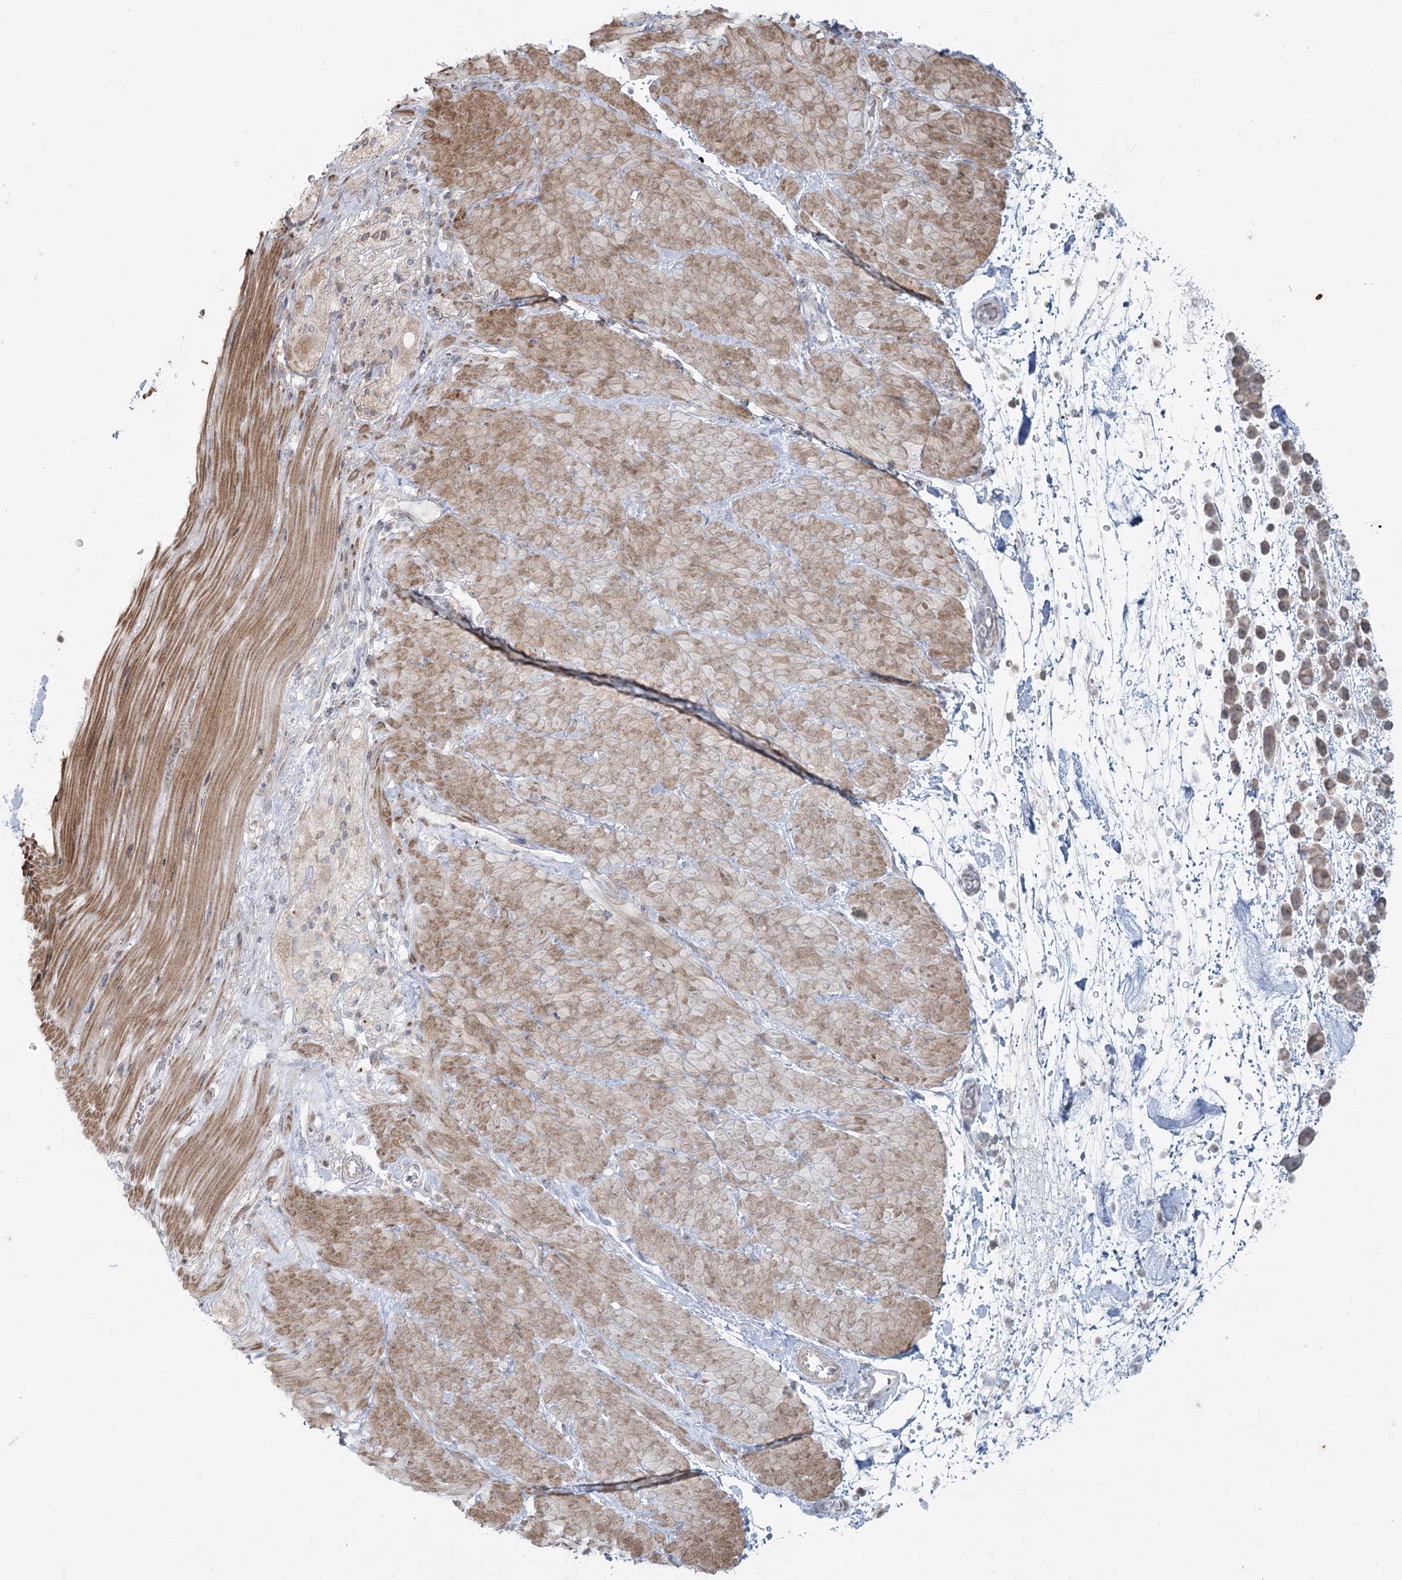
{"staining": {"intensity": "weak", "quantity": ">75%", "location": "cytoplasmic/membranous"}, "tissue": "pancreatic cancer", "cell_type": "Tumor cells", "image_type": "cancer", "snomed": [{"axis": "morphology", "description": "Normal tissue, NOS"}, {"axis": "morphology", "description": "Adenocarcinoma, NOS"}, {"axis": "topography", "description": "Pancreas"}], "caption": "Protein expression analysis of pancreatic adenocarcinoma shows weak cytoplasmic/membranous staining in approximately >75% of tumor cells.", "gene": "MTG1", "patient": {"sex": "female", "age": 64}}